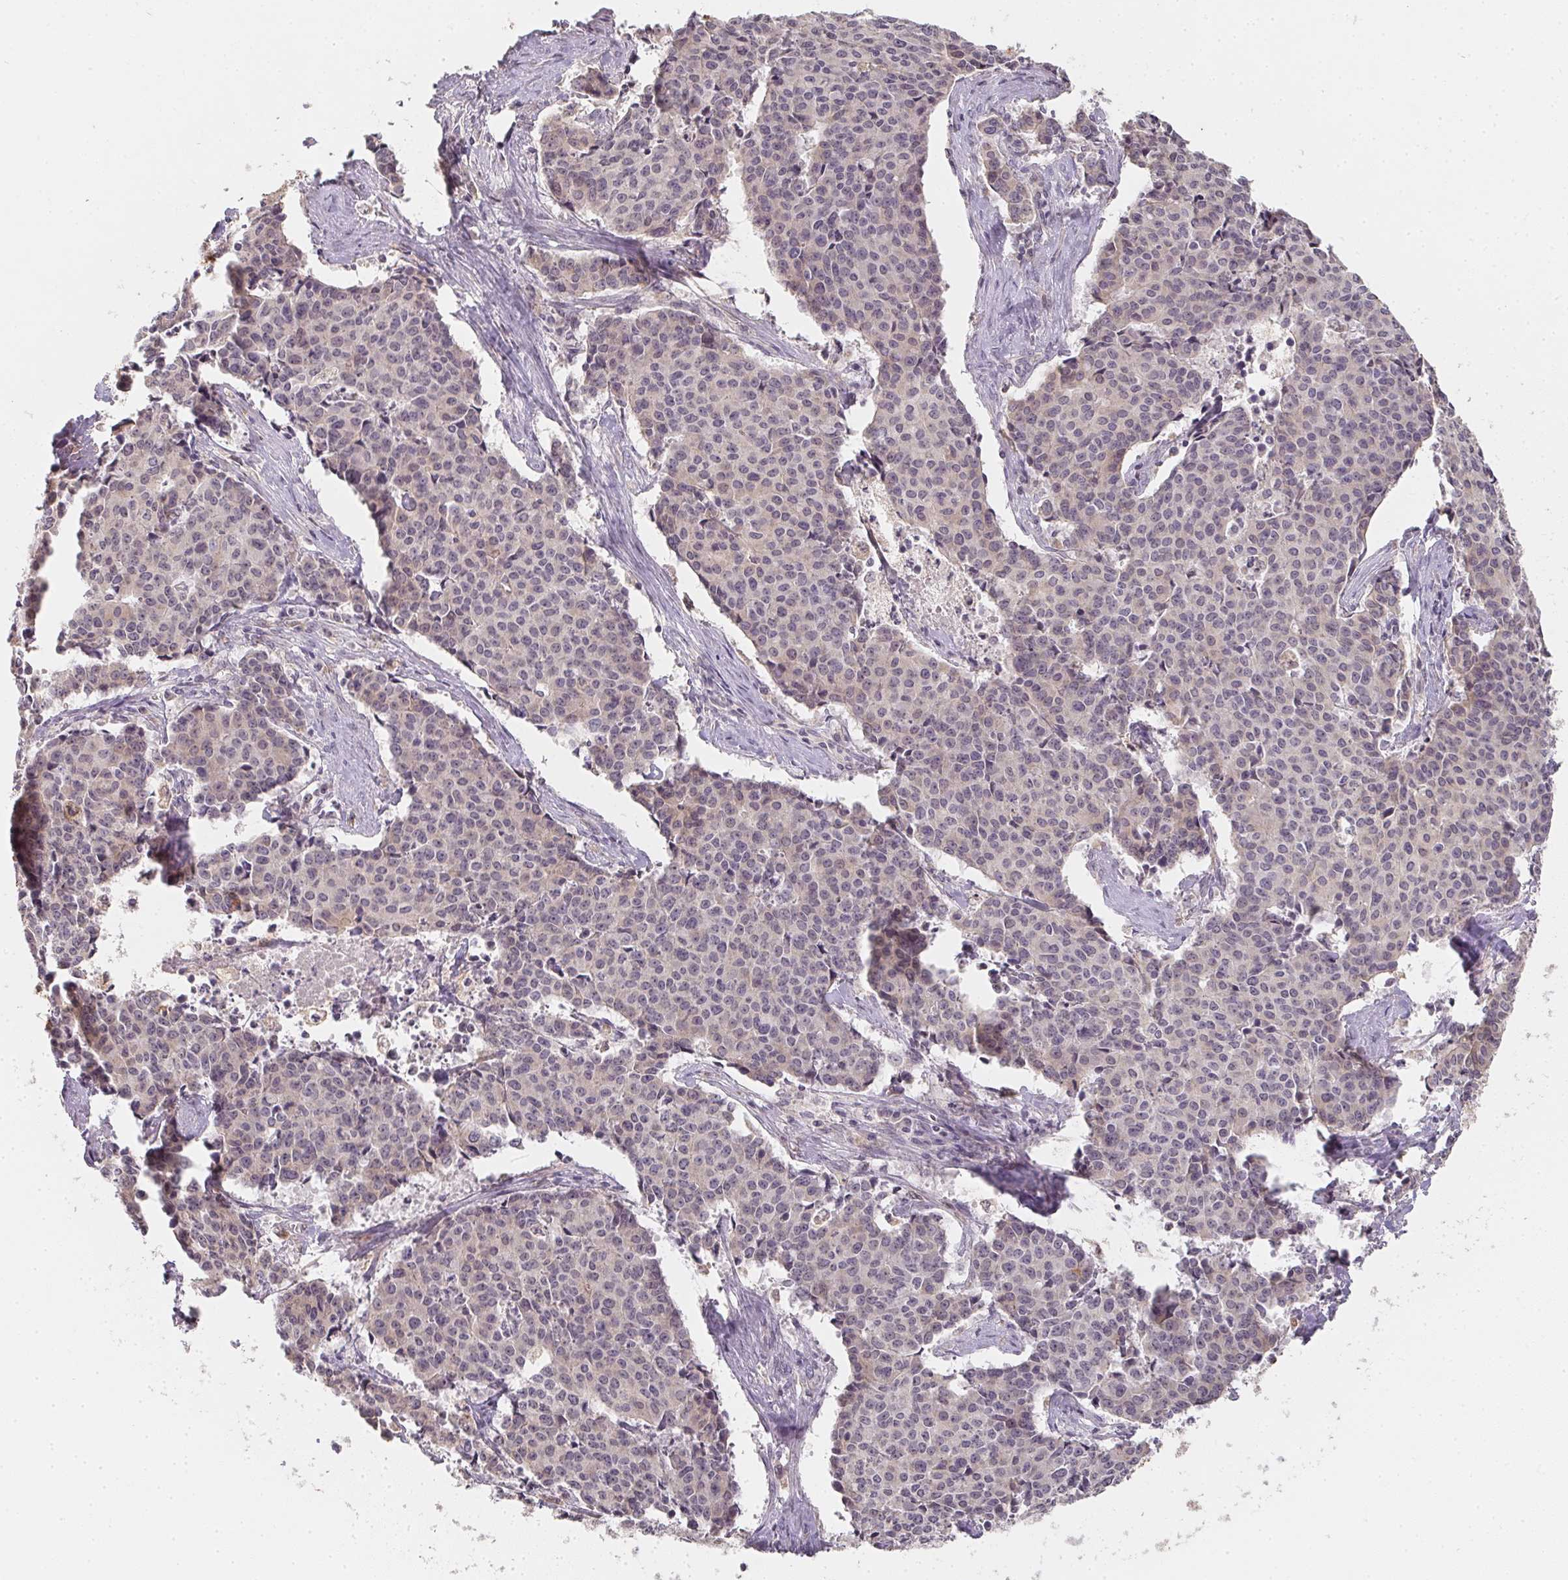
{"staining": {"intensity": "negative", "quantity": "none", "location": "none"}, "tissue": "cervical cancer", "cell_type": "Tumor cells", "image_type": "cancer", "snomed": [{"axis": "morphology", "description": "Squamous cell carcinoma, NOS"}, {"axis": "topography", "description": "Cervix"}], "caption": "DAB (3,3'-diaminobenzidine) immunohistochemical staining of human cervical cancer (squamous cell carcinoma) shows no significant staining in tumor cells.", "gene": "SOAT1", "patient": {"sex": "female", "age": 28}}